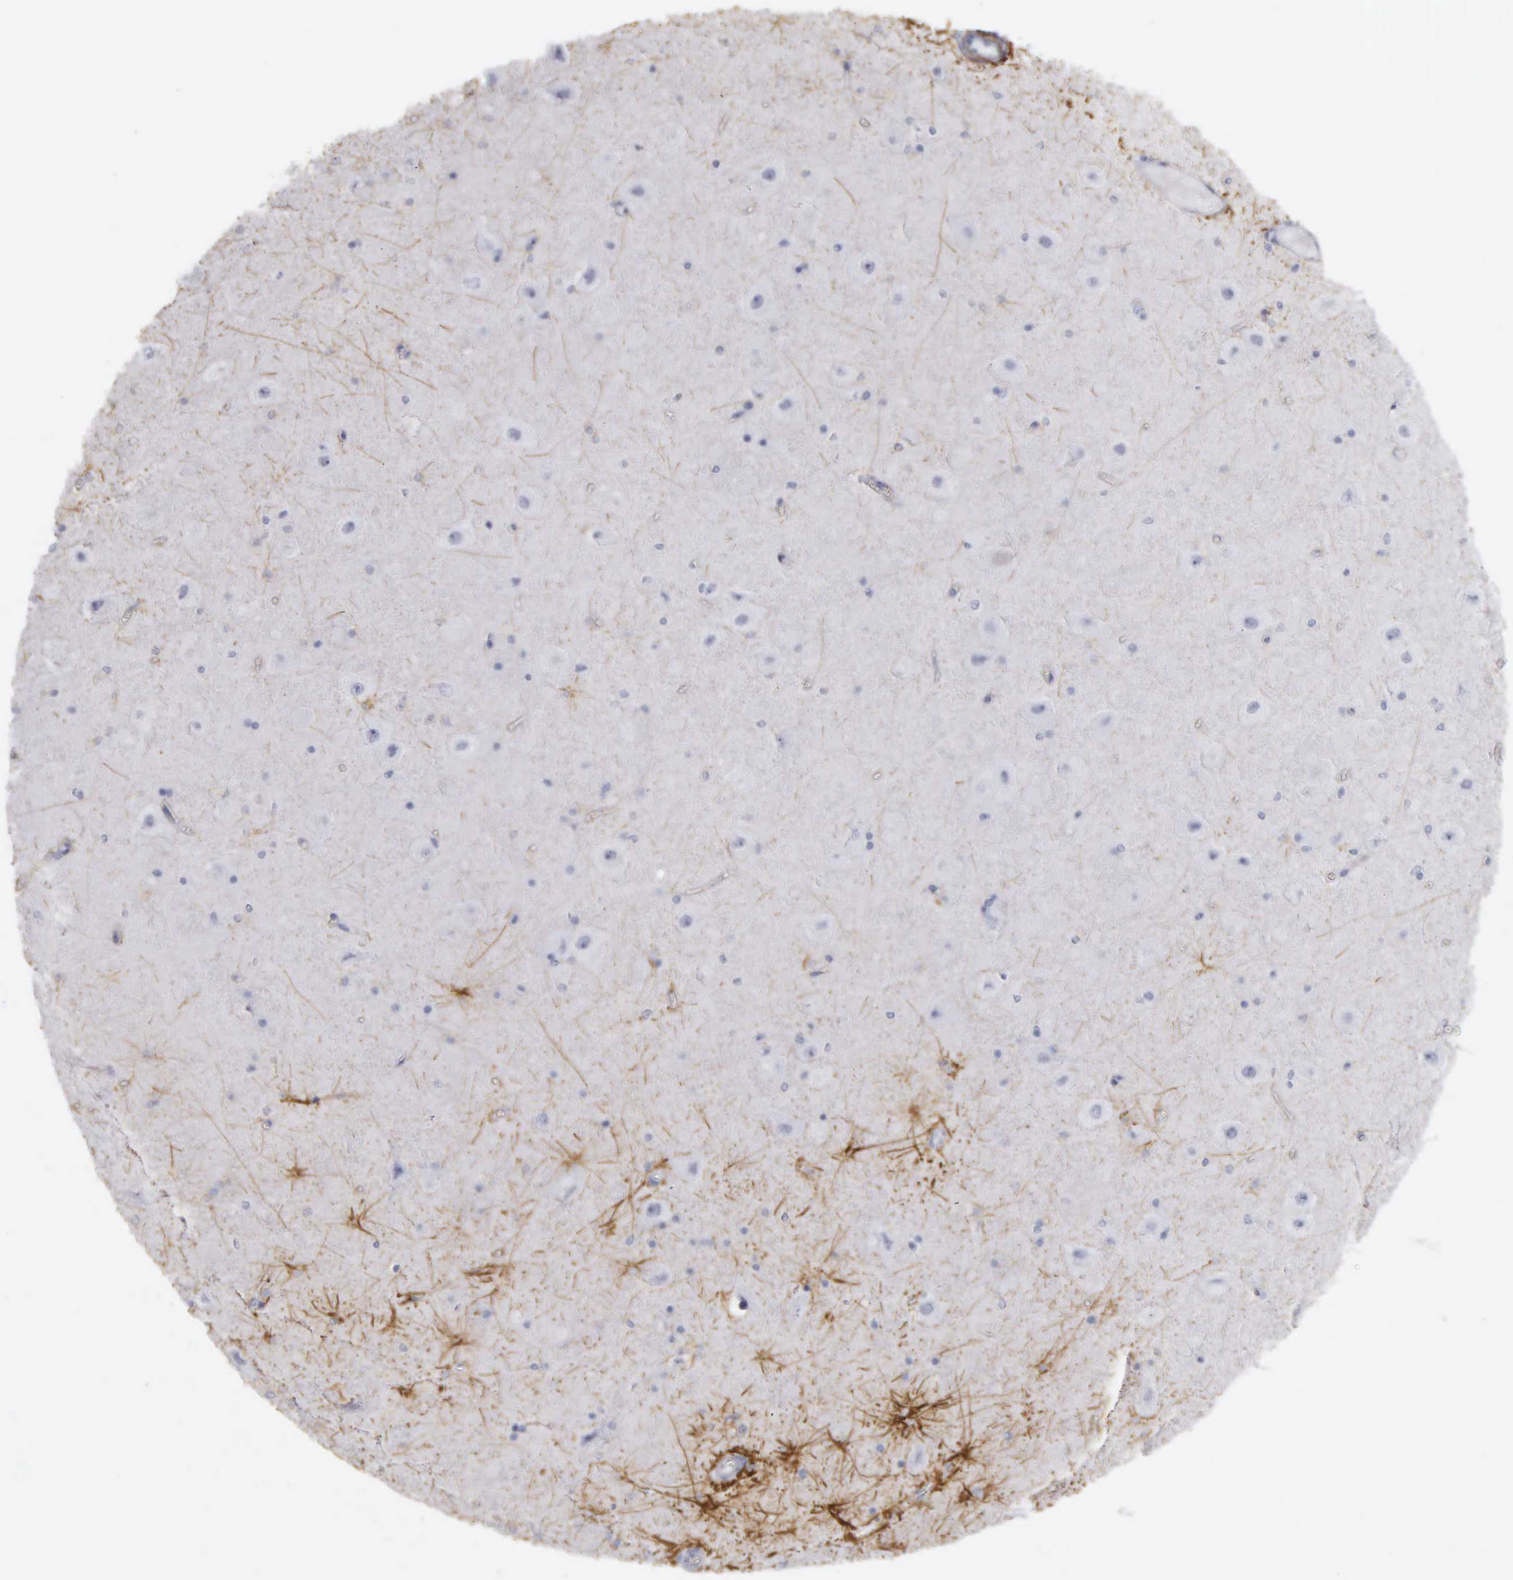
{"staining": {"intensity": "strong", "quantity": "<25%", "location": "cytoplasmic/membranous"}, "tissue": "hippocampus", "cell_type": "Glial cells", "image_type": "normal", "snomed": [{"axis": "morphology", "description": "Normal tissue, NOS"}, {"axis": "topography", "description": "Hippocampus"}], "caption": "IHC micrograph of unremarkable hippocampus: human hippocampus stained using IHC demonstrates medium levels of strong protein expression localized specifically in the cytoplasmic/membranous of glial cells, appearing as a cytoplasmic/membranous brown color.", "gene": "DES", "patient": {"sex": "female", "age": 54}}